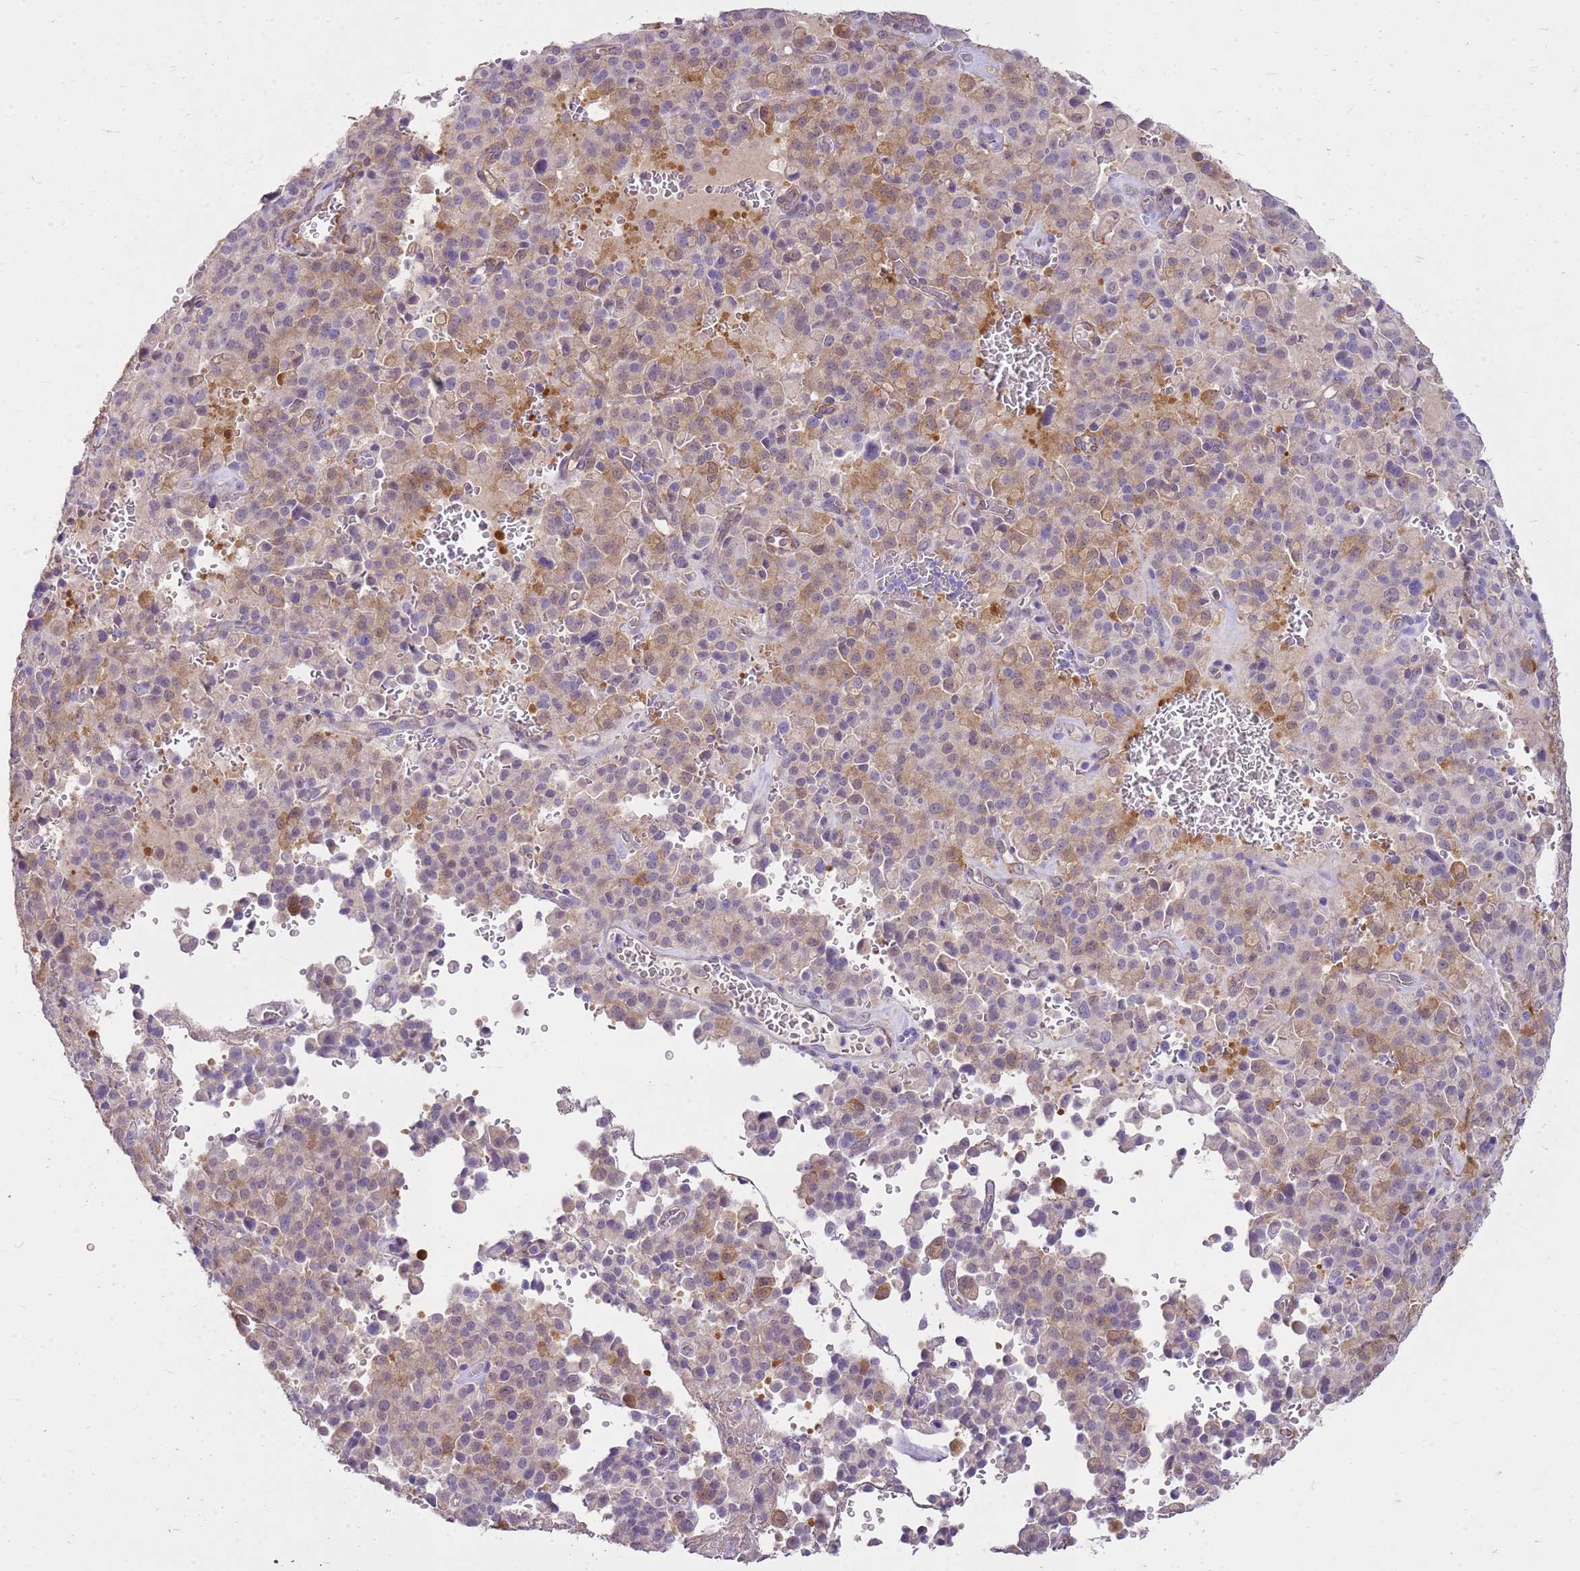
{"staining": {"intensity": "weak", "quantity": "25%-75%", "location": "cytoplasmic/membranous"}, "tissue": "pancreatic cancer", "cell_type": "Tumor cells", "image_type": "cancer", "snomed": [{"axis": "morphology", "description": "Adenocarcinoma, NOS"}, {"axis": "topography", "description": "Pancreas"}], "caption": "Immunohistochemistry (DAB (3,3'-diaminobenzidine)) staining of pancreatic cancer (adenocarcinoma) demonstrates weak cytoplasmic/membranous protein staining in approximately 25%-75% of tumor cells.", "gene": "HSPB1", "patient": {"sex": "male", "age": 65}}